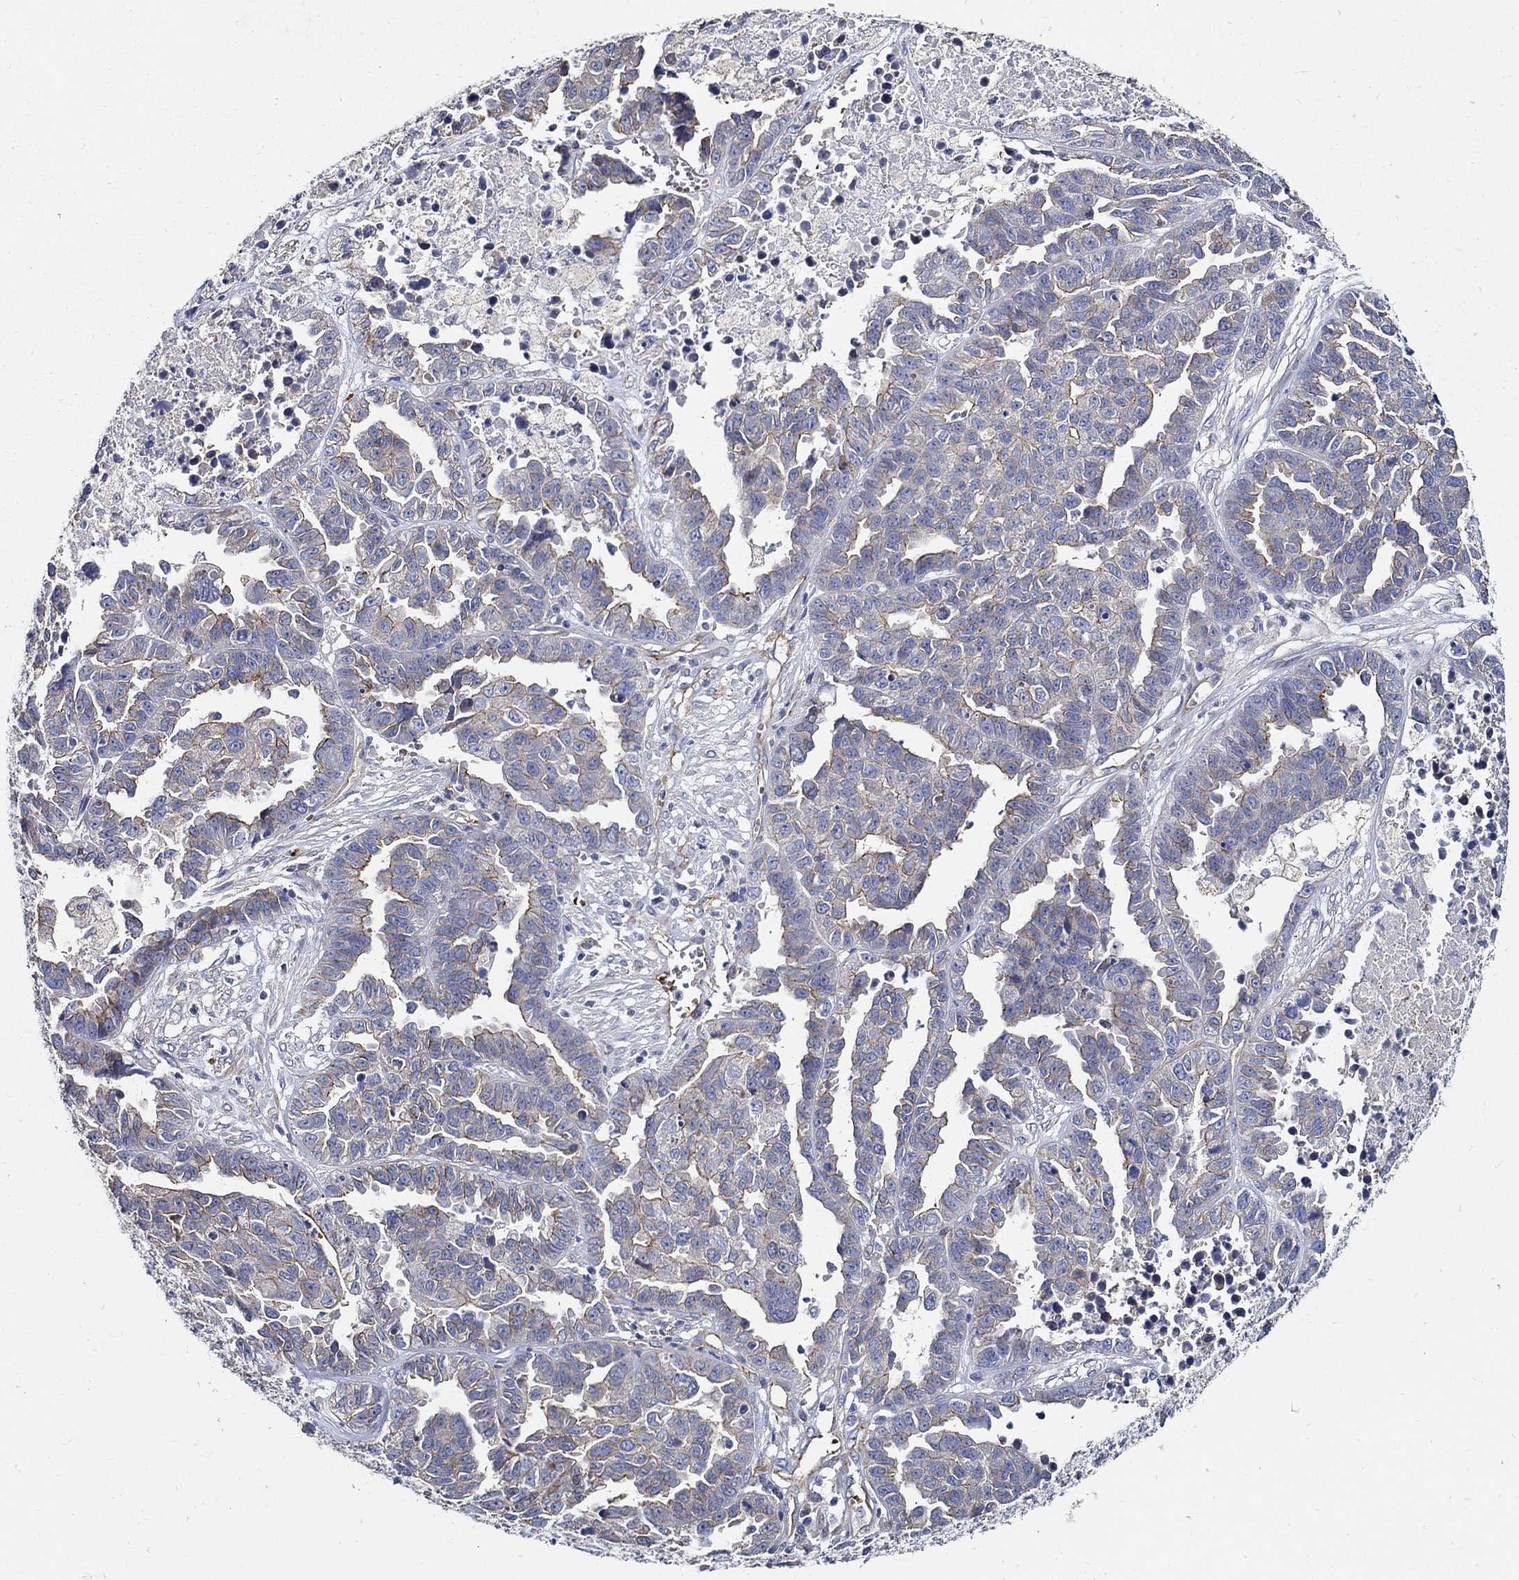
{"staining": {"intensity": "moderate", "quantity": "25%-75%", "location": "cytoplasmic/membranous"}, "tissue": "ovarian cancer", "cell_type": "Tumor cells", "image_type": "cancer", "snomed": [{"axis": "morphology", "description": "Cystadenocarcinoma, serous, NOS"}, {"axis": "topography", "description": "Ovary"}], "caption": "Ovarian serous cystadenocarcinoma tissue shows moderate cytoplasmic/membranous positivity in approximately 25%-75% of tumor cells, visualized by immunohistochemistry.", "gene": "APBB3", "patient": {"sex": "female", "age": 87}}